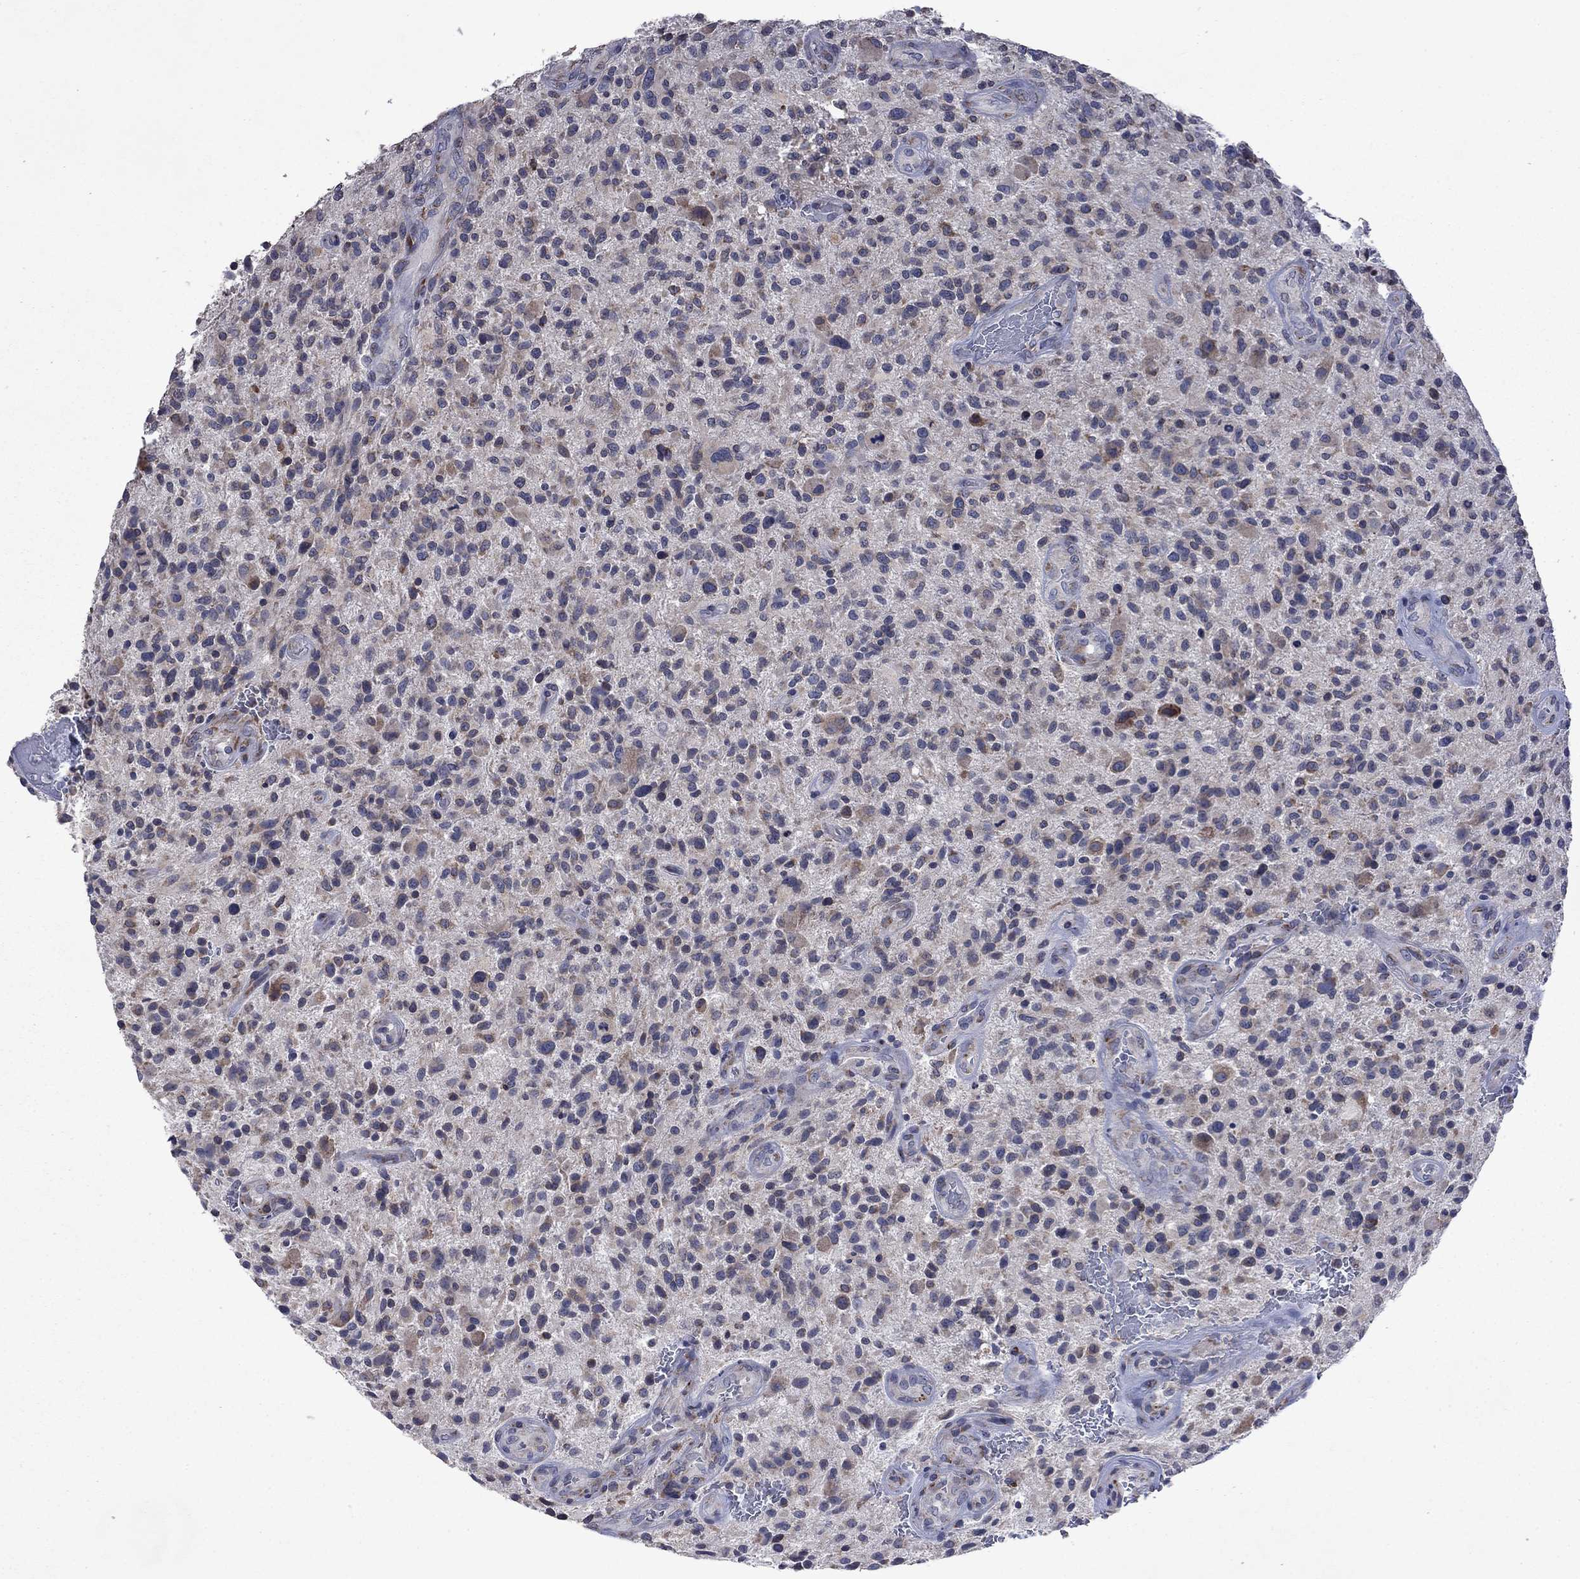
{"staining": {"intensity": "weak", "quantity": "<25%", "location": "cytoplasmic/membranous"}, "tissue": "glioma", "cell_type": "Tumor cells", "image_type": "cancer", "snomed": [{"axis": "morphology", "description": "Glioma, malignant, High grade"}, {"axis": "topography", "description": "Brain"}], "caption": "Immunohistochemical staining of human malignant glioma (high-grade) reveals no significant expression in tumor cells. (DAB immunohistochemistry visualized using brightfield microscopy, high magnification).", "gene": "TMEM97", "patient": {"sex": "male", "age": 47}}